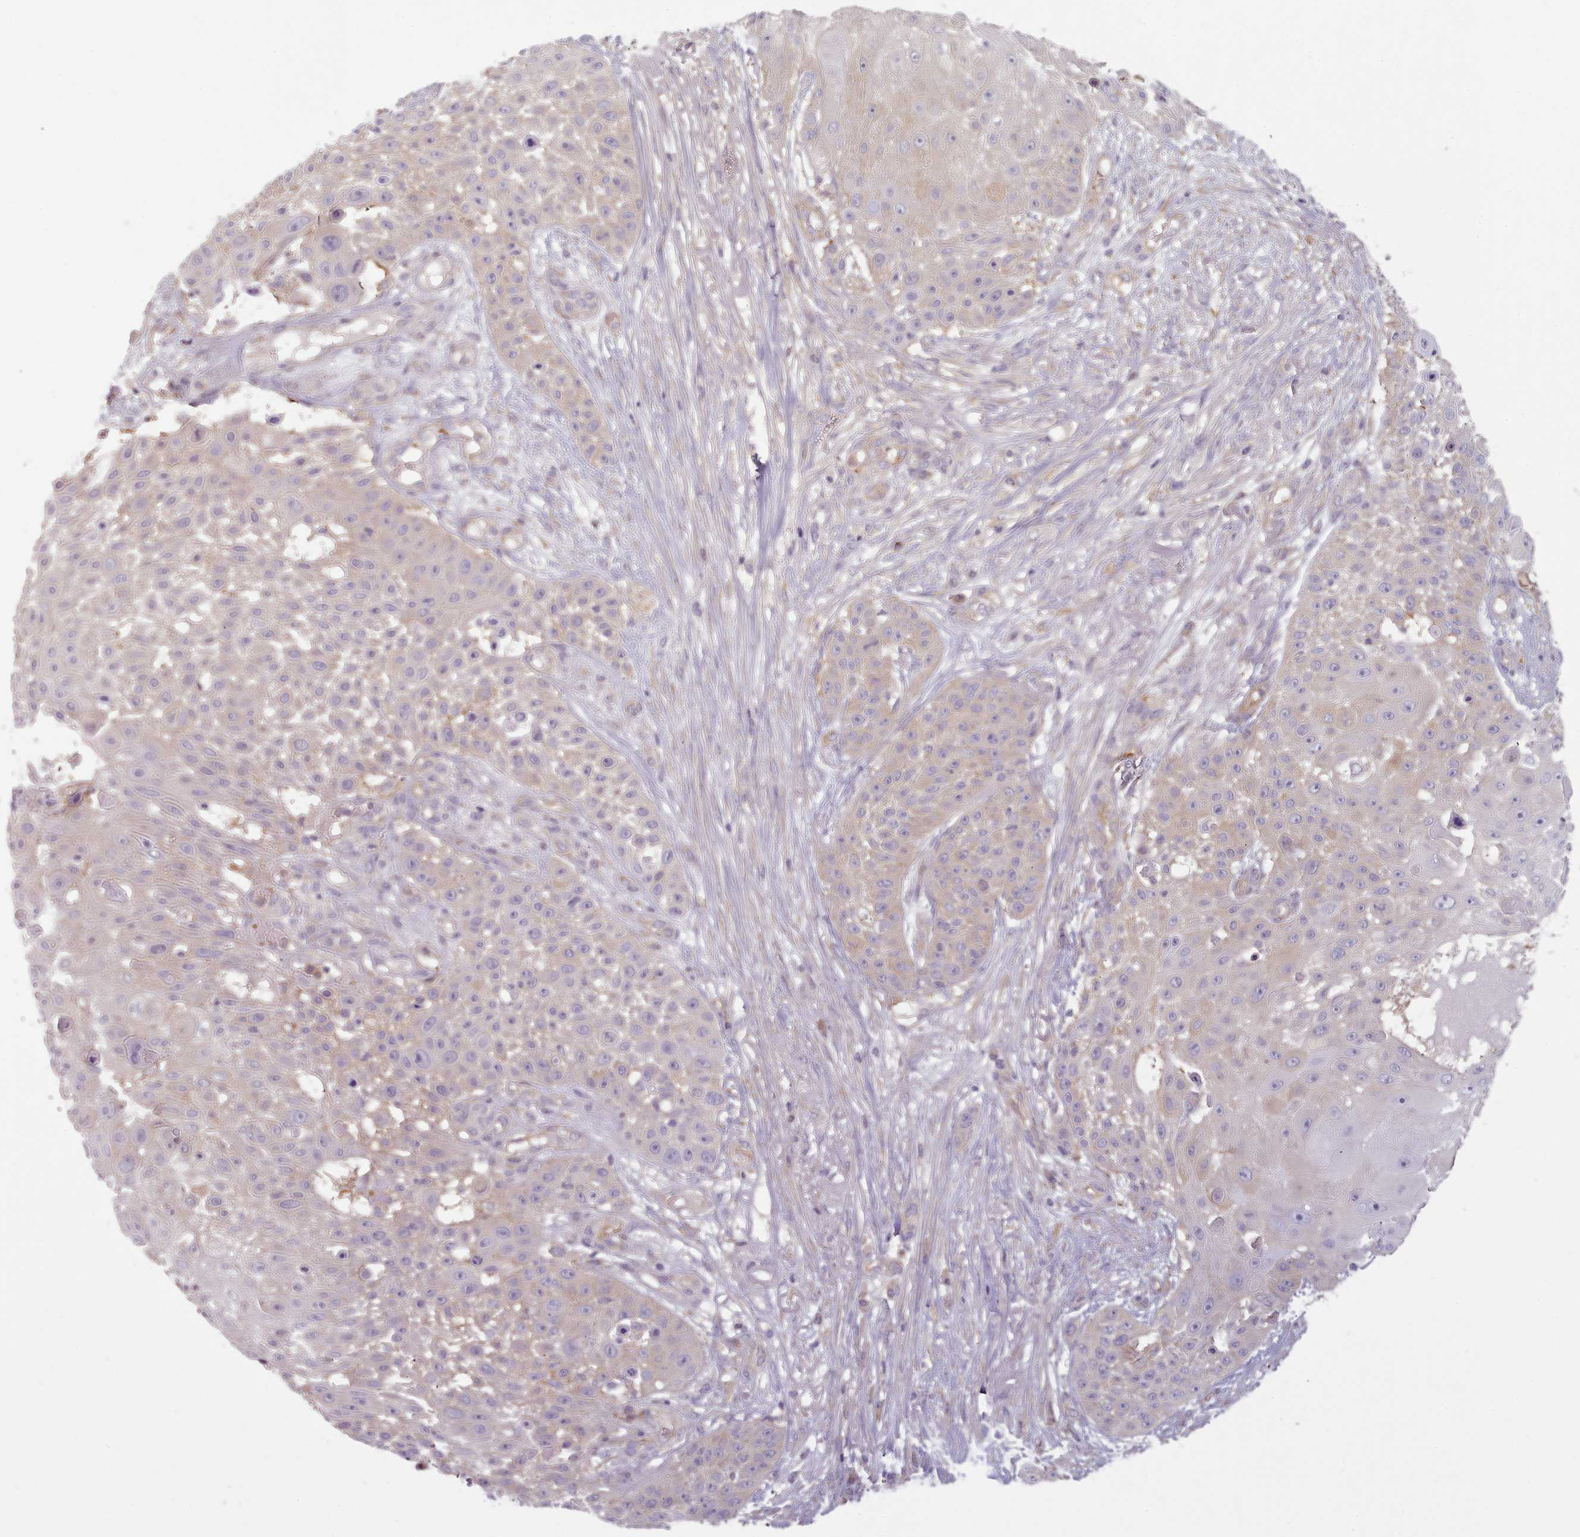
{"staining": {"intensity": "weak", "quantity": "<25%", "location": "cytoplasmic/membranous"}, "tissue": "skin cancer", "cell_type": "Tumor cells", "image_type": "cancer", "snomed": [{"axis": "morphology", "description": "Squamous cell carcinoma, NOS"}, {"axis": "topography", "description": "Skin"}], "caption": "Skin cancer (squamous cell carcinoma) stained for a protein using immunohistochemistry reveals no positivity tumor cells.", "gene": "NDST2", "patient": {"sex": "female", "age": 86}}